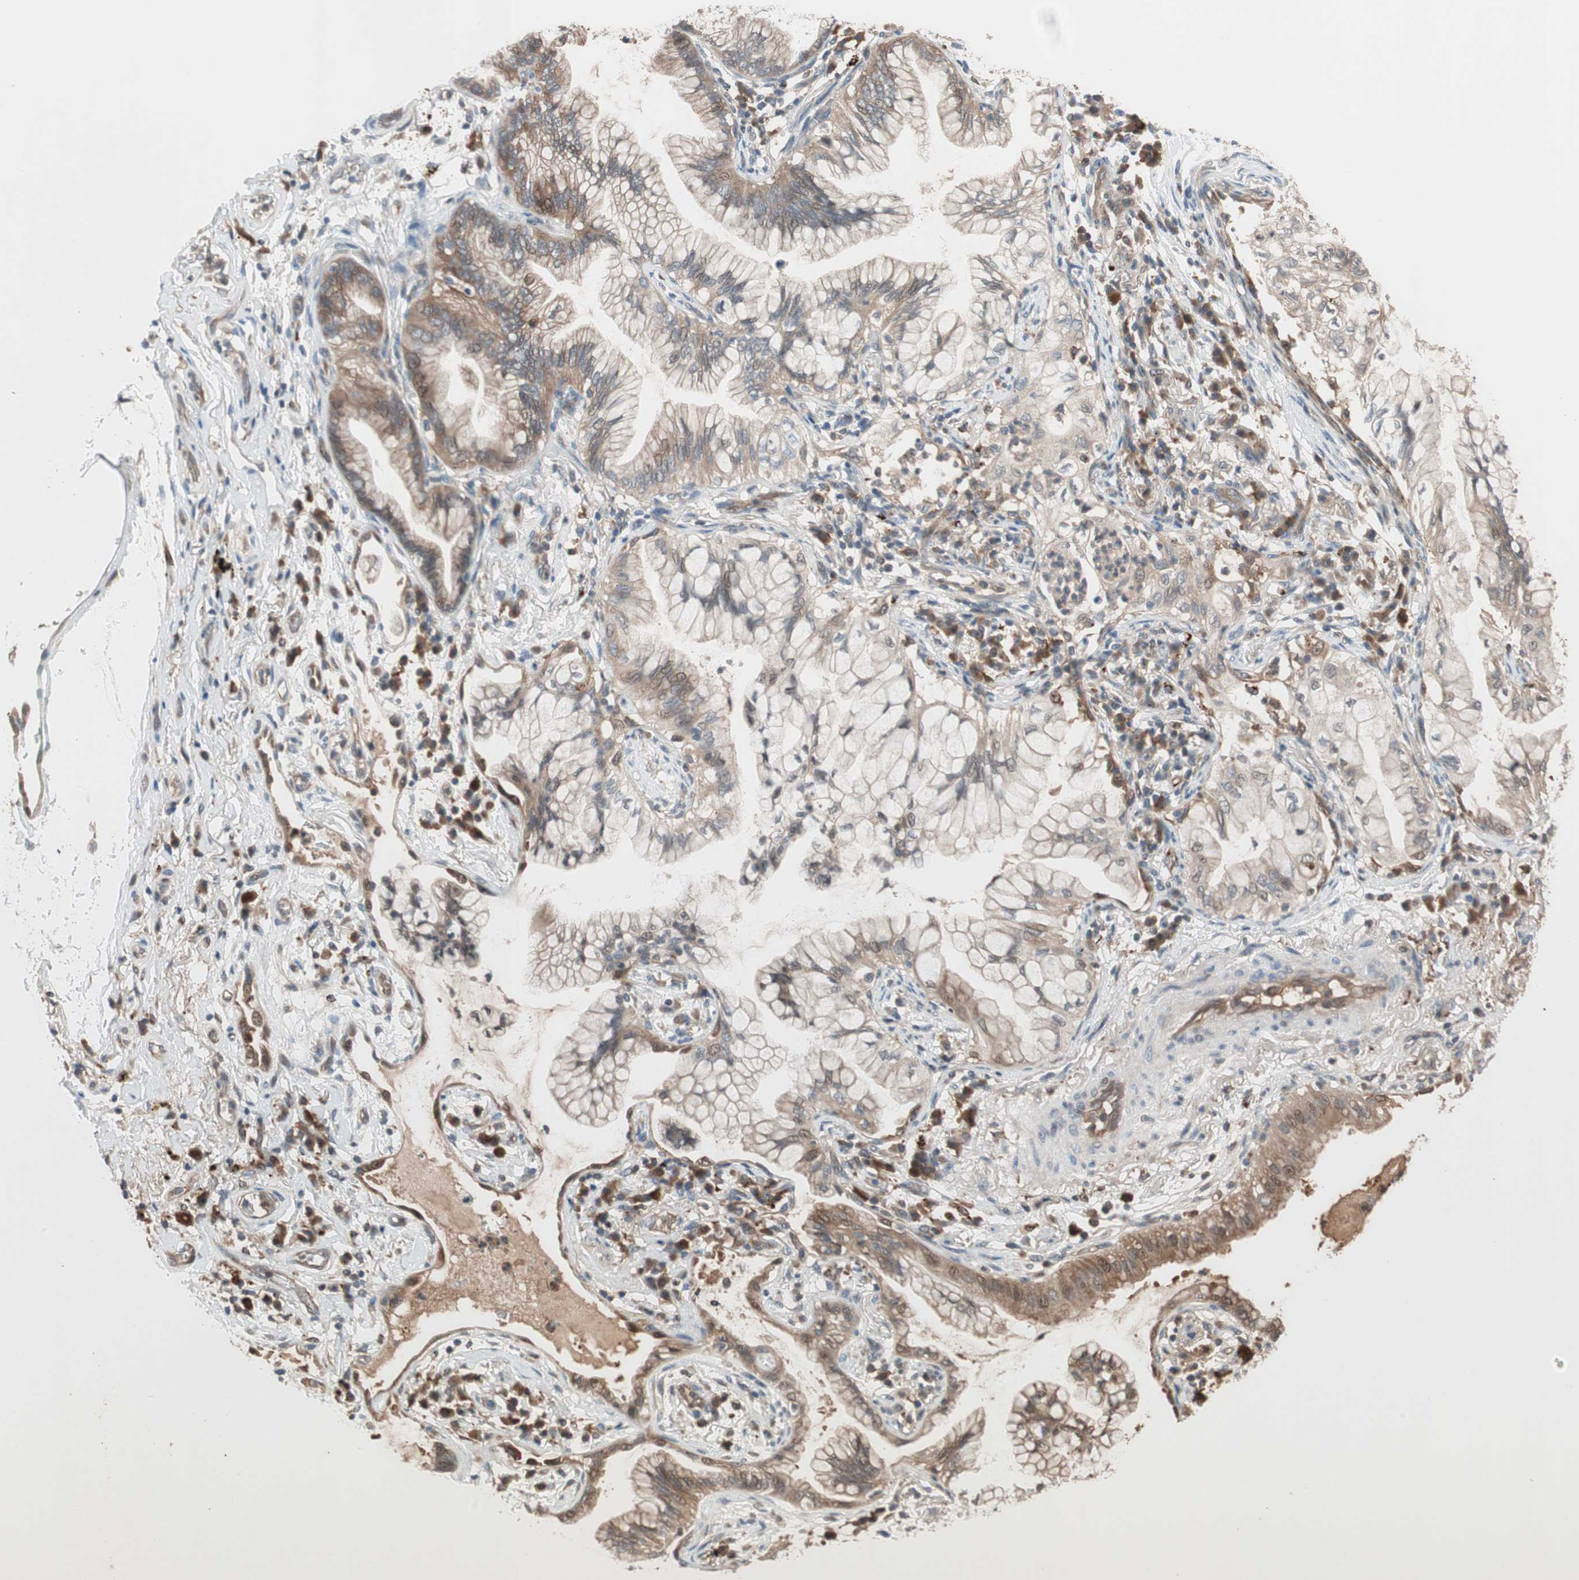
{"staining": {"intensity": "moderate", "quantity": ">75%", "location": "cytoplasmic/membranous"}, "tissue": "lung cancer", "cell_type": "Tumor cells", "image_type": "cancer", "snomed": [{"axis": "morphology", "description": "Adenocarcinoma, NOS"}, {"axis": "topography", "description": "Lung"}], "caption": "Adenocarcinoma (lung) tissue displays moderate cytoplasmic/membranous staining in approximately >75% of tumor cells", "gene": "PIK3R3", "patient": {"sex": "female", "age": 70}}